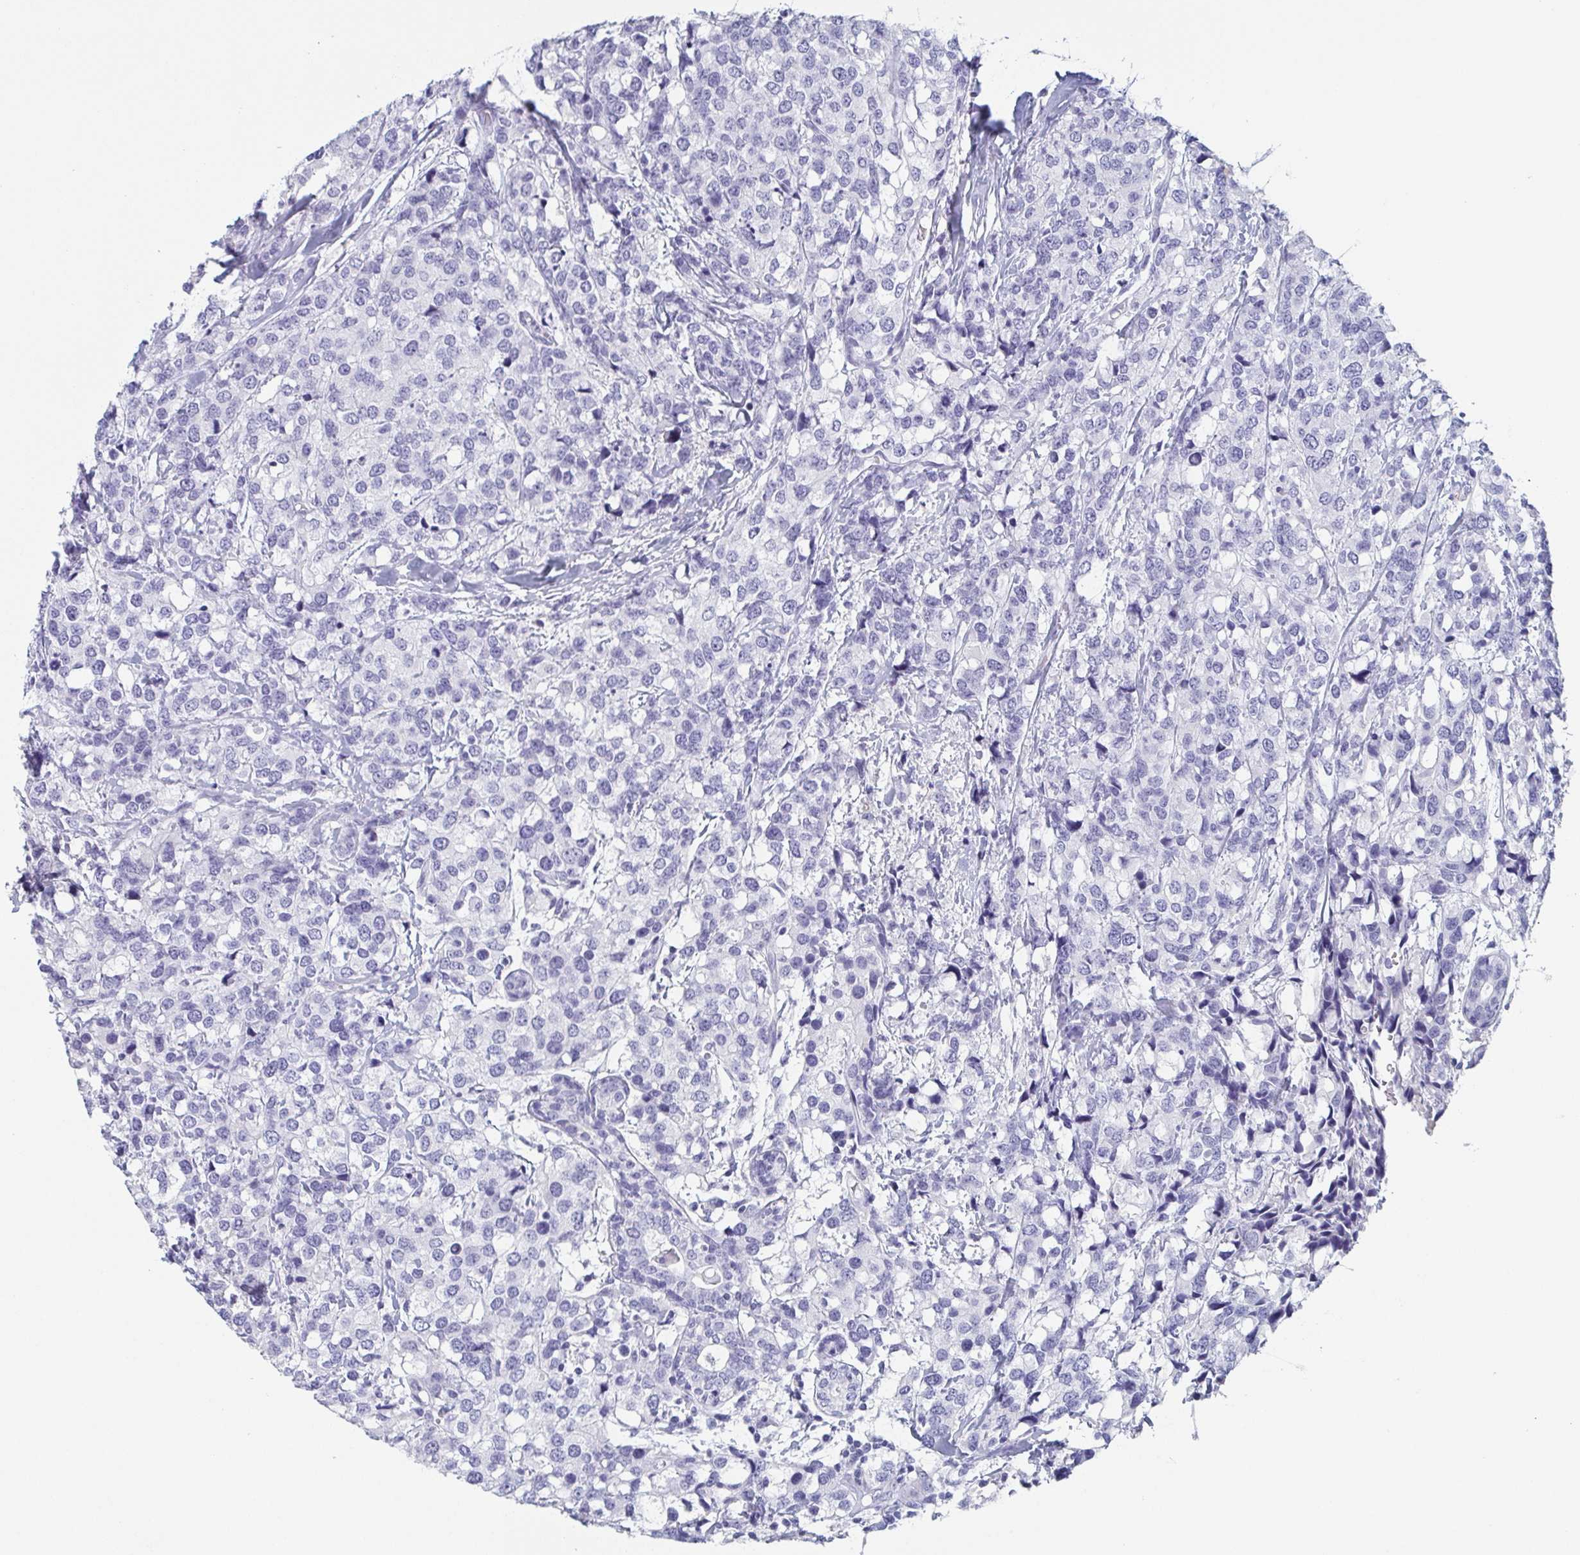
{"staining": {"intensity": "negative", "quantity": "none", "location": "none"}, "tissue": "breast cancer", "cell_type": "Tumor cells", "image_type": "cancer", "snomed": [{"axis": "morphology", "description": "Lobular carcinoma"}, {"axis": "topography", "description": "Breast"}], "caption": "Immunohistochemical staining of breast cancer exhibits no significant positivity in tumor cells.", "gene": "ITLN1", "patient": {"sex": "female", "age": 59}}